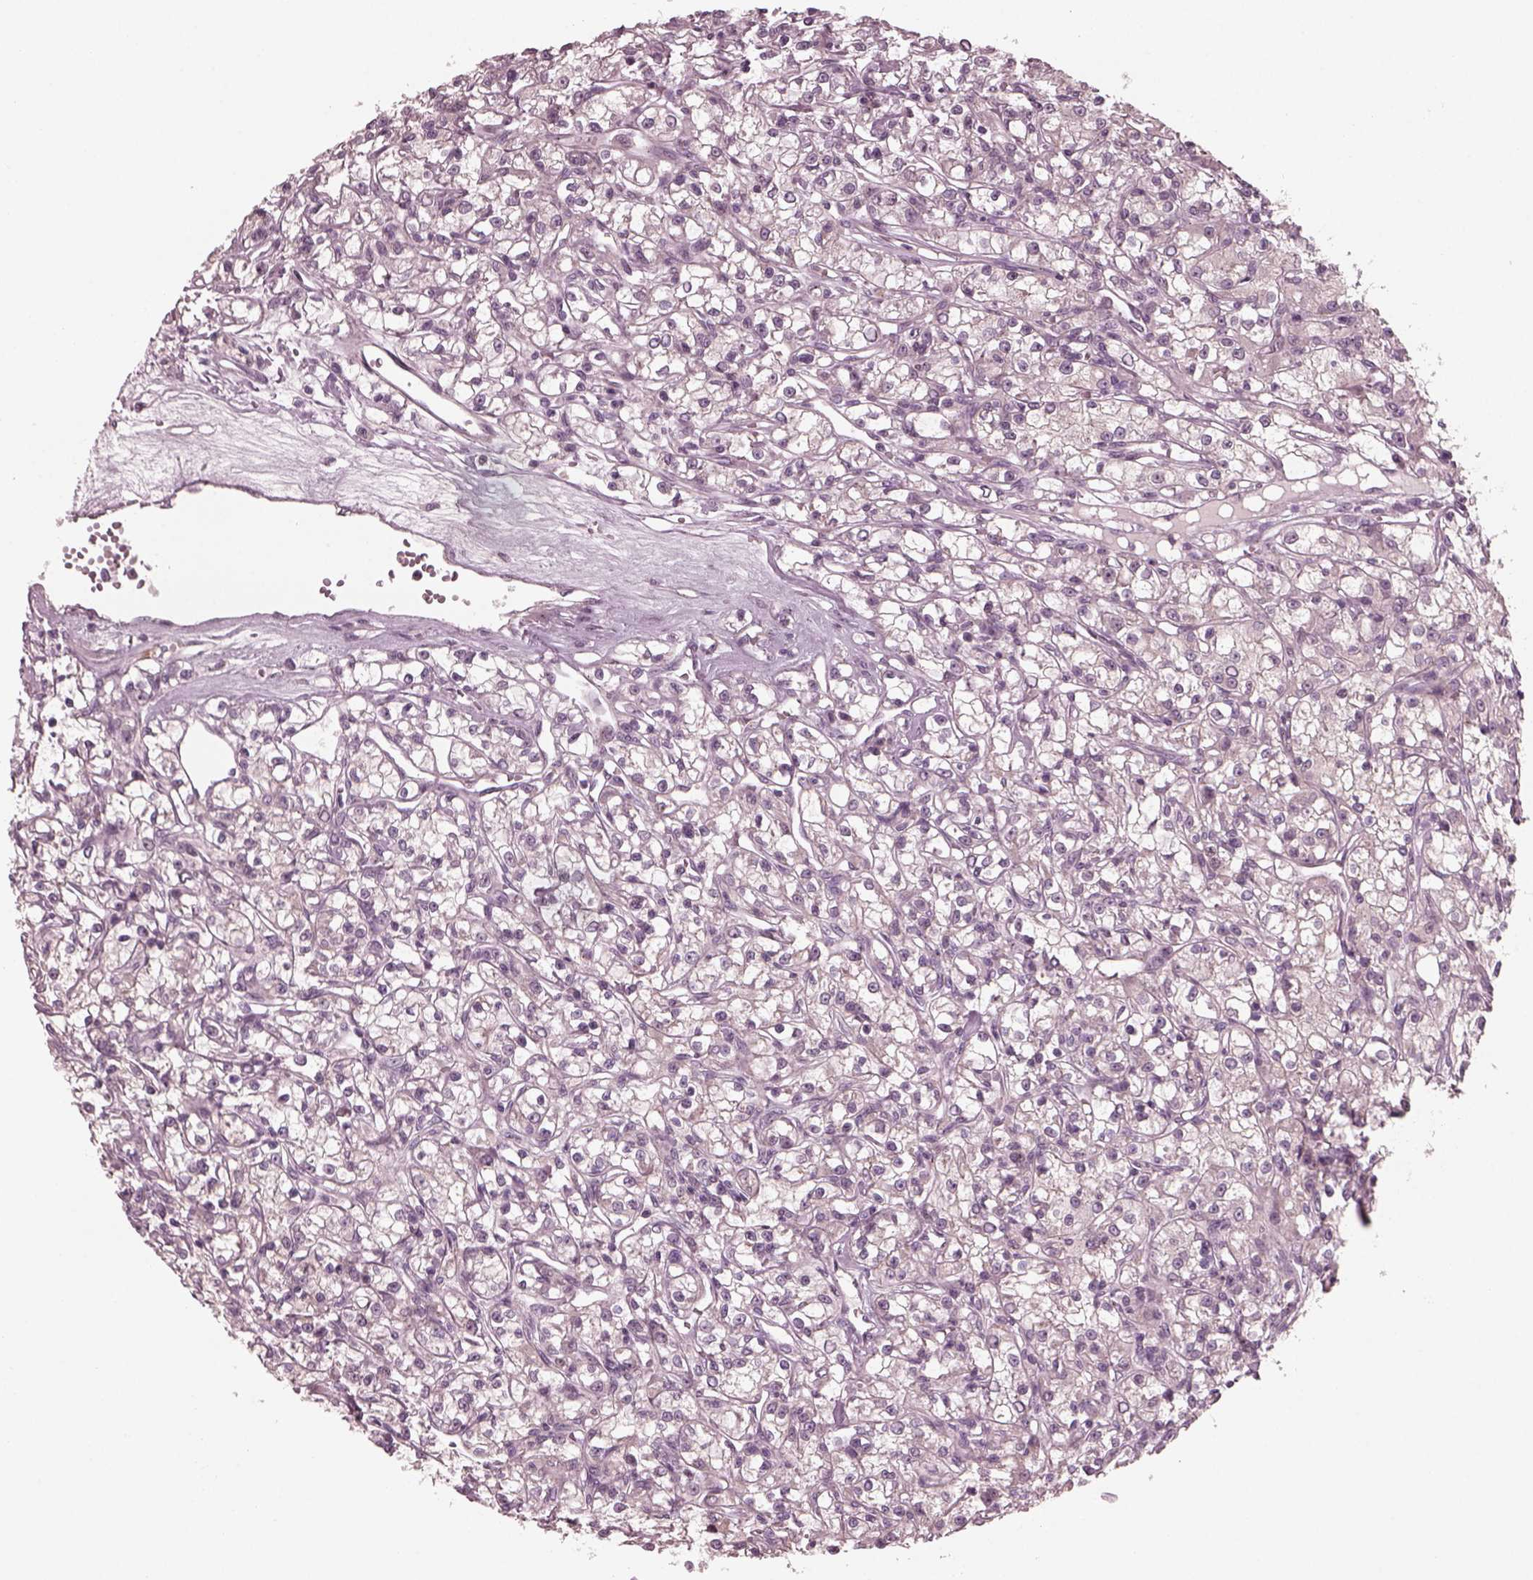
{"staining": {"intensity": "negative", "quantity": "none", "location": "none"}, "tissue": "renal cancer", "cell_type": "Tumor cells", "image_type": "cancer", "snomed": [{"axis": "morphology", "description": "Adenocarcinoma, NOS"}, {"axis": "topography", "description": "Kidney"}], "caption": "The IHC photomicrograph has no significant staining in tumor cells of adenocarcinoma (renal) tissue.", "gene": "SAXO1", "patient": {"sex": "female", "age": 59}}